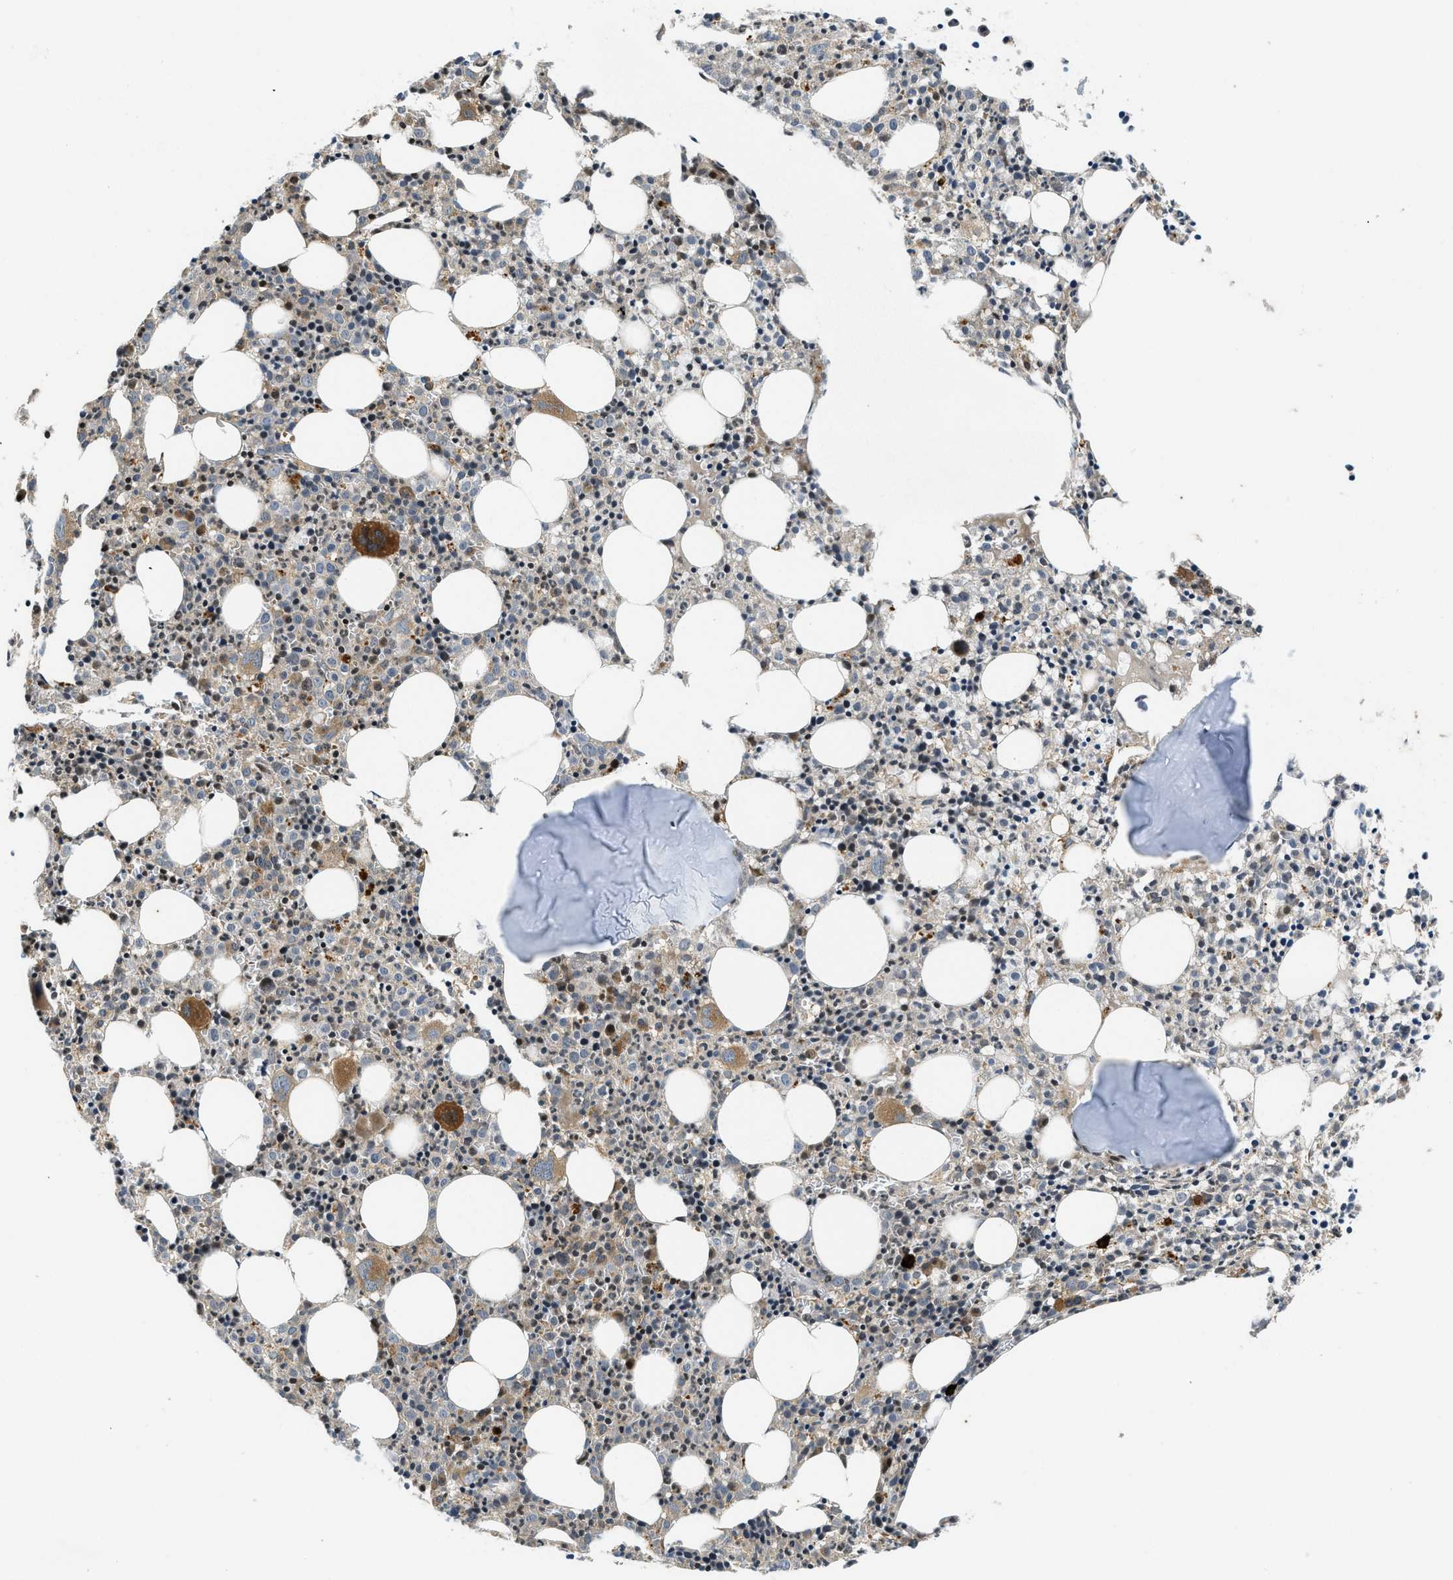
{"staining": {"intensity": "strong", "quantity": "25%-75%", "location": "cytoplasmic/membranous,nuclear"}, "tissue": "bone marrow", "cell_type": "Hematopoietic cells", "image_type": "normal", "snomed": [{"axis": "morphology", "description": "Normal tissue, NOS"}, {"axis": "morphology", "description": "Inflammation, NOS"}, {"axis": "topography", "description": "Bone marrow"}], "caption": "Normal bone marrow displays strong cytoplasmic/membranous,nuclear positivity in approximately 25%-75% of hematopoietic cells.", "gene": "DNAJC28", "patient": {"sex": "male", "age": 25}}